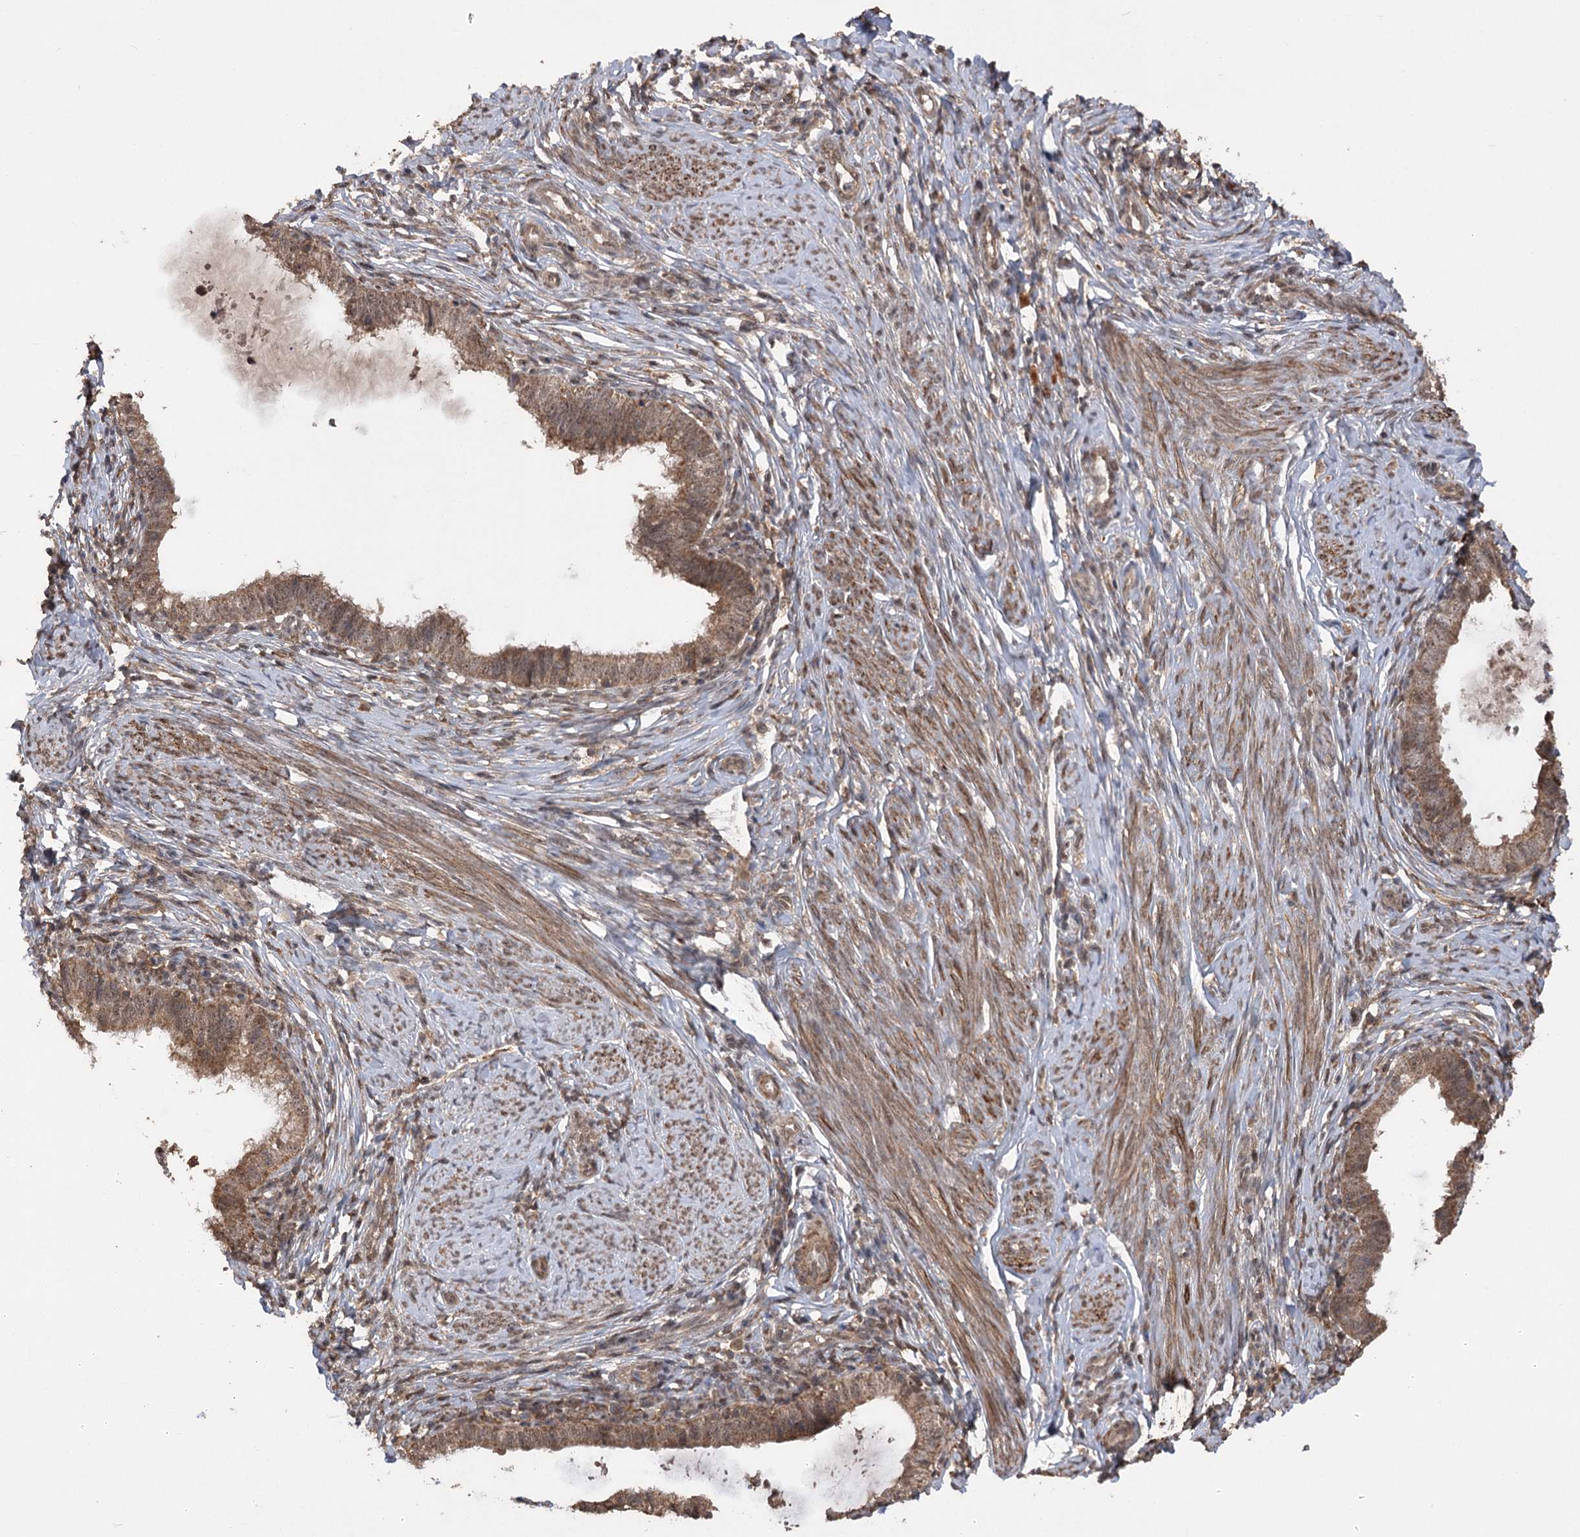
{"staining": {"intensity": "moderate", "quantity": ">75%", "location": "cytoplasmic/membranous,nuclear"}, "tissue": "cervical cancer", "cell_type": "Tumor cells", "image_type": "cancer", "snomed": [{"axis": "morphology", "description": "Adenocarcinoma, NOS"}, {"axis": "topography", "description": "Cervix"}], "caption": "Cervical cancer tissue exhibits moderate cytoplasmic/membranous and nuclear staining in approximately >75% of tumor cells", "gene": "TENM2", "patient": {"sex": "female", "age": 36}}